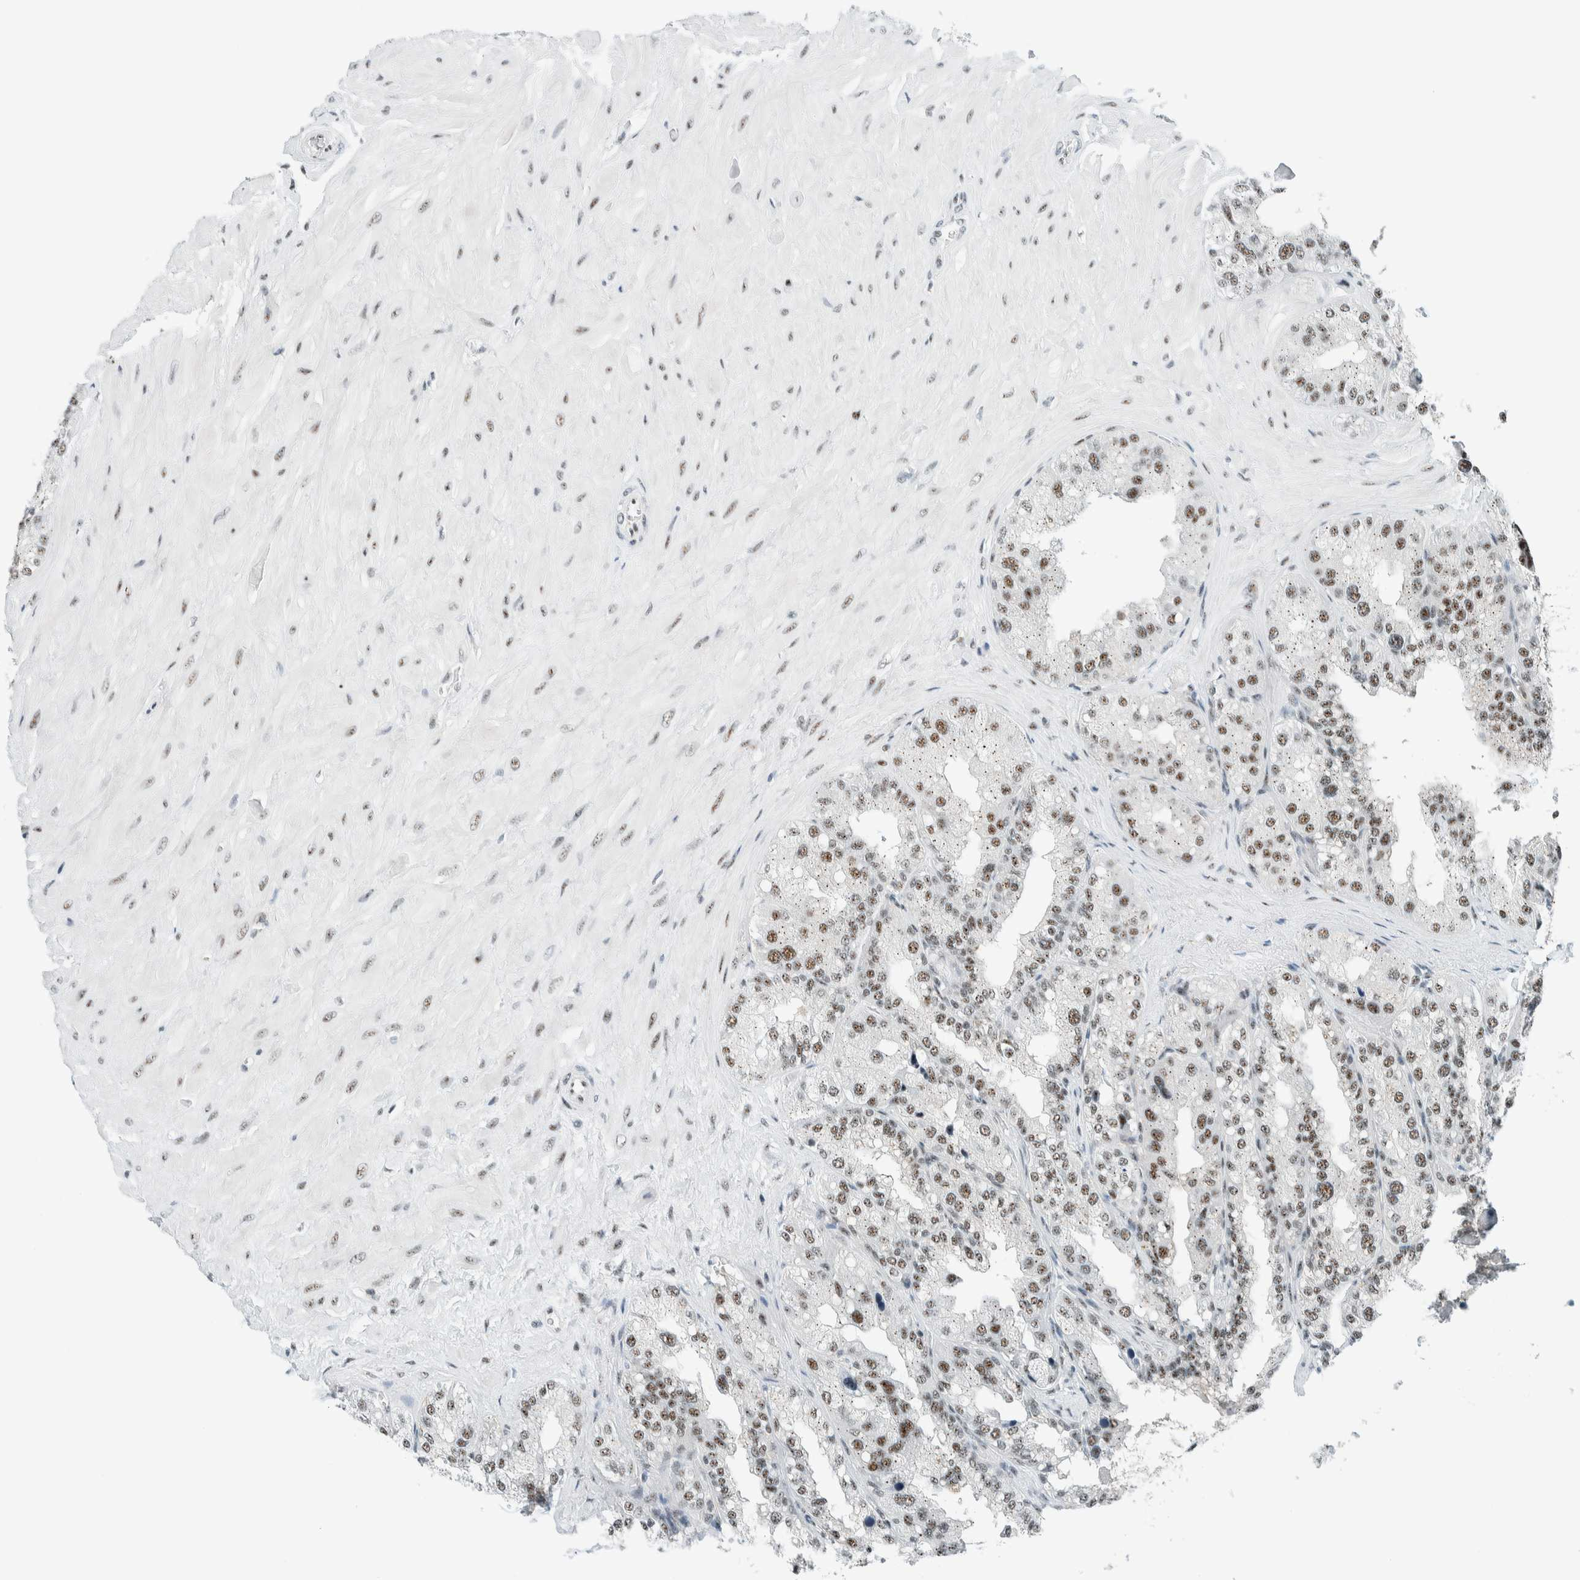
{"staining": {"intensity": "moderate", "quantity": "25%-75%", "location": "nuclear"}, "tissue": "seminal vesicle", "cell_type": "Glandular cells", "image_type": "normal", "snomed": [{"axis": "morphology", "description": "Normal tissue, NOS"}, {"axis": "topography", "description": "Prostate"}, {"axis": "topography", "description": "Seminal veicle"}], "caption": "Seminal vesicle stained with DAB (3,3'-diaminobenzidine) immunohistochemistry exhibits medium levels of moderate nuclear positivity in approximately 25%-75% of glandular cells.", "gene": "CYSRT1", "patient": {"sex": "male", "age": 51}}